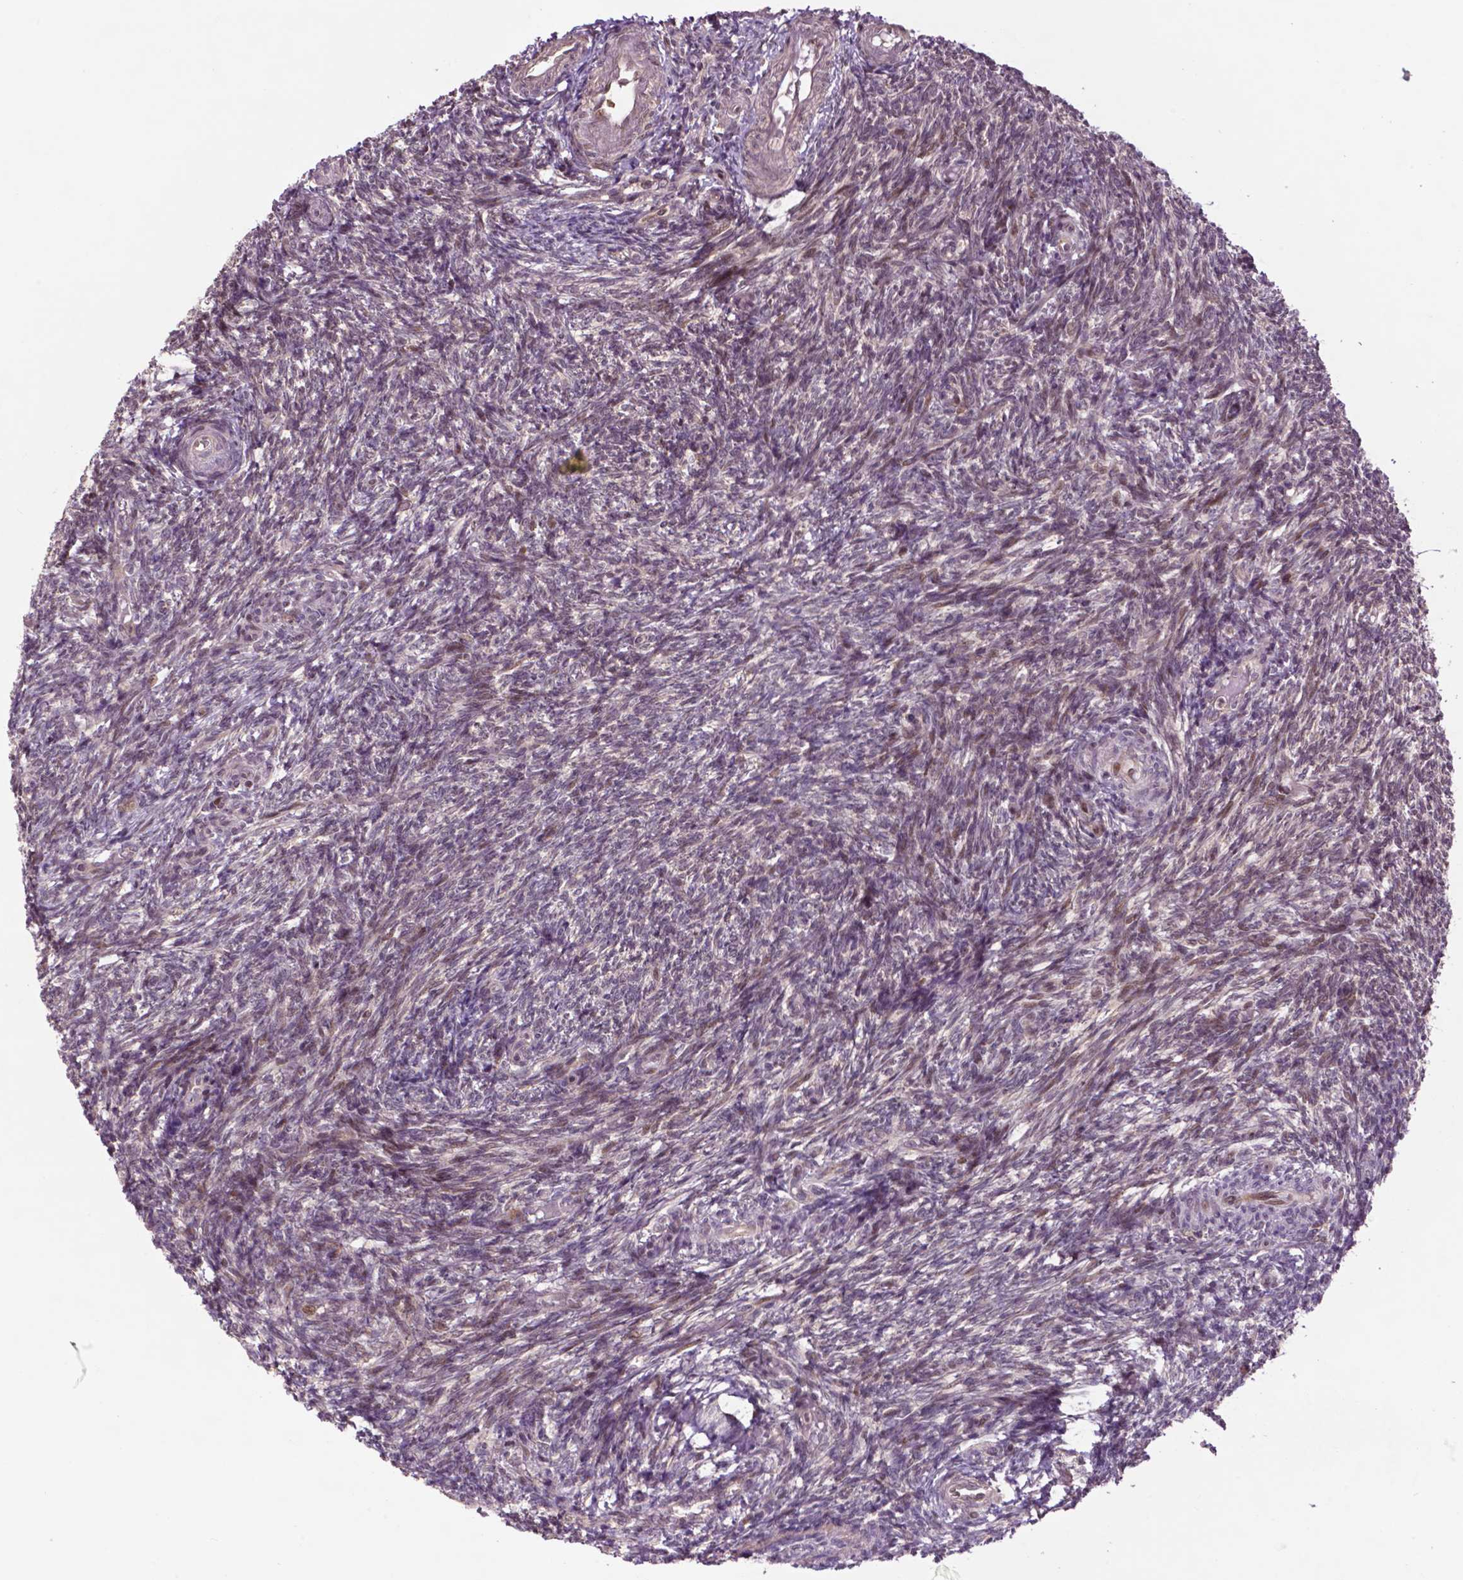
{"staining": {"intensity": "weak", "quantity": ">75%", "location": "cytoplasmic/membranous"}, "tissue": "ovary", "cell_type": "Follicle cells", "image_type": "normal", "snomed": [{"axis": "morphology", "description": "Normal tissue, NOS"}, {"axis": "topography", "description": "Ovary"}], "caption": "Immunohistochemistry (DAB (3,3'-diaminobenzidine)) staining of normal ovary shows weak cytoplasmic/membranous protein staining in about >75% of follicle cells. The staining was performed using DAB to visualize the protein expression in brown, while the nuclei were stained in blue with hematoxylin (Magnification: 20x).", "gene": "TMX2", "patient": {"sex": "female", "age": 39}}